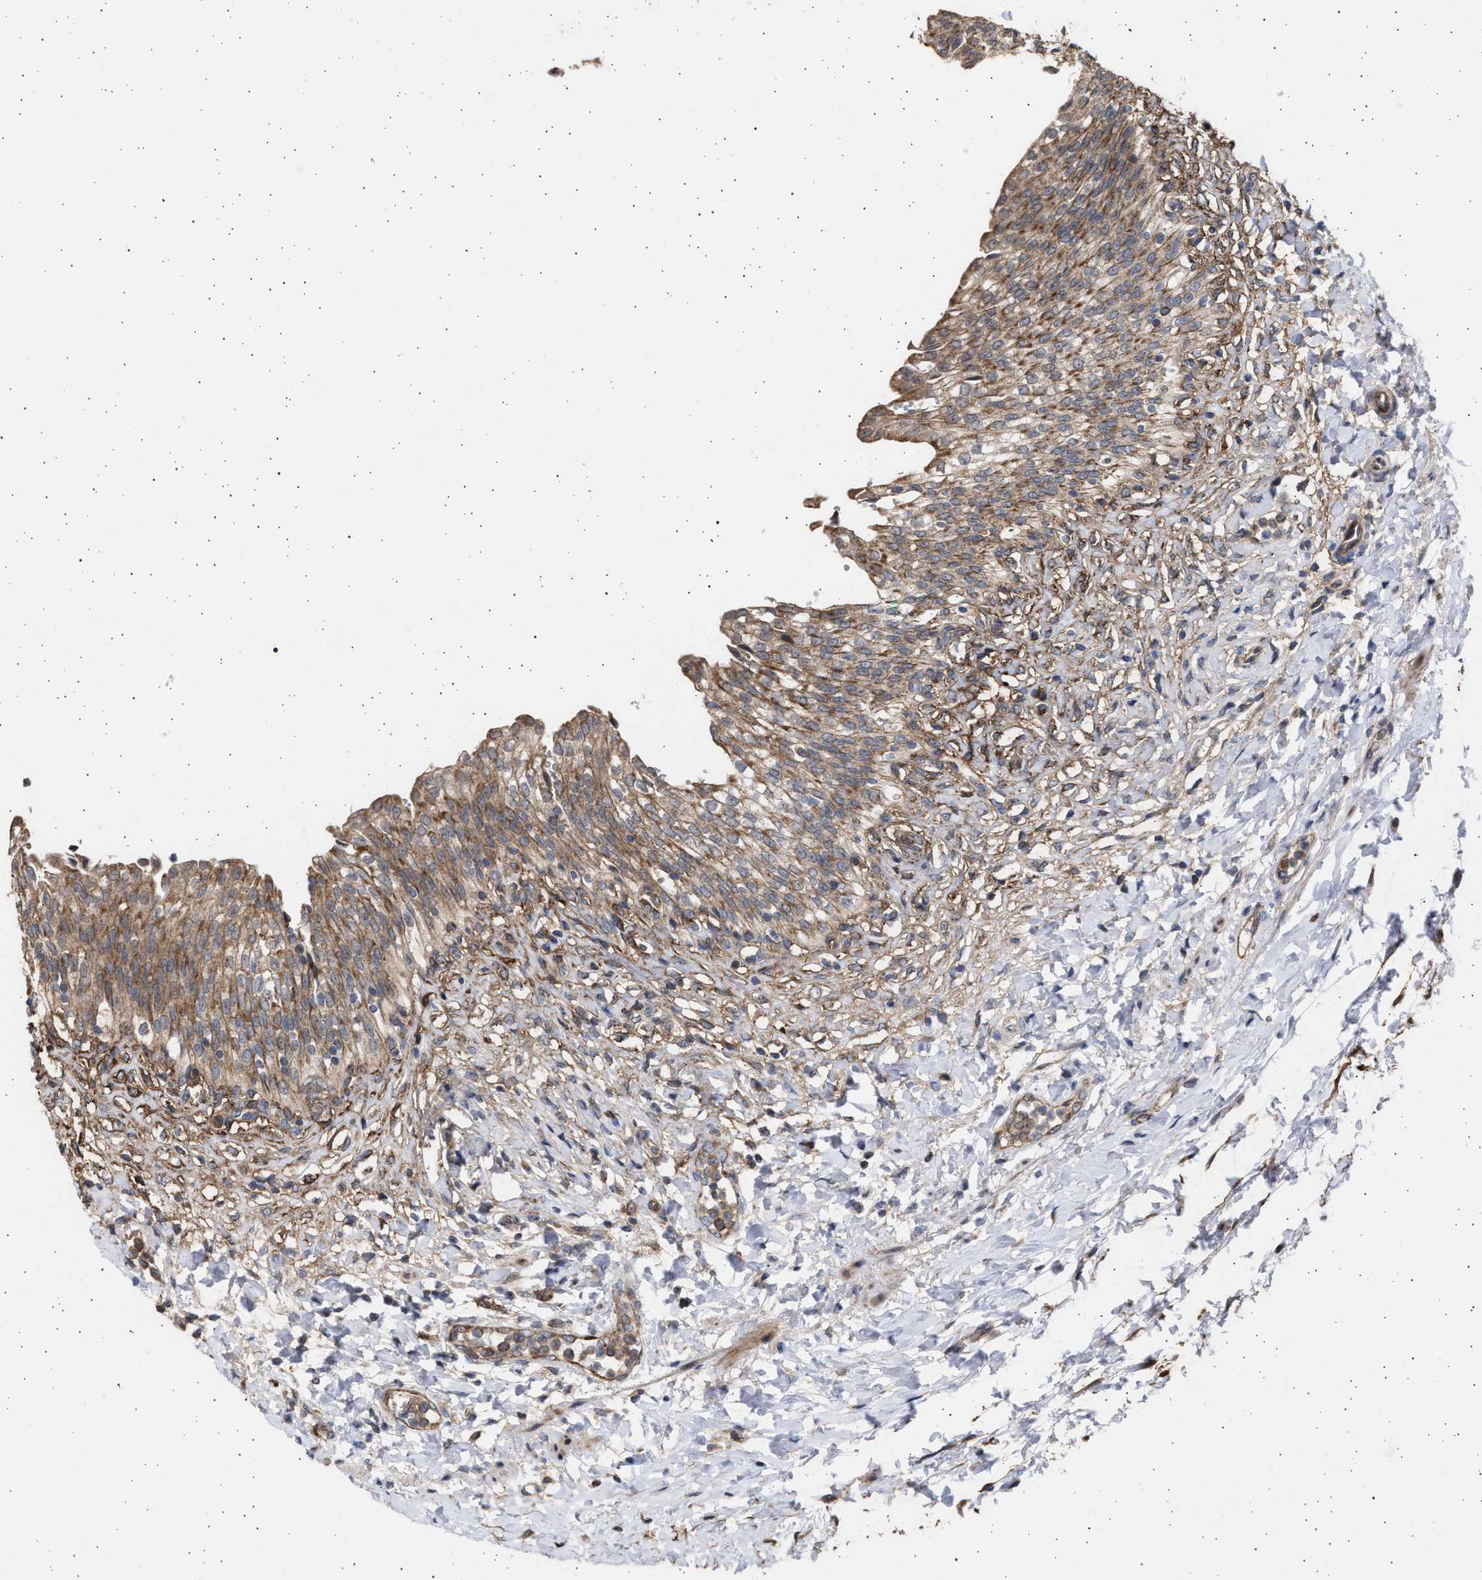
{"staining": {"intensity": "strong", "quantity": ">75%", "location": "cytoplasmic/membranous"}, "tissue": "urinary bladder", "cell_type": "Urothelial cells", "image_type": "normal", "snomed": [{"axis": "morphology", "description": "Urothelial carcinoma, High grade"}, {"axis": "topography", "description": "Urinary bladder"}], "caption": "Brown immunohistochemical staining in normal urinary bladder shows strong cytoplasmic/membranous positivity in approximately >75% of urothelial cells.", "gene": "TTC19", "patient": {"sex": "male", "age": 46}}